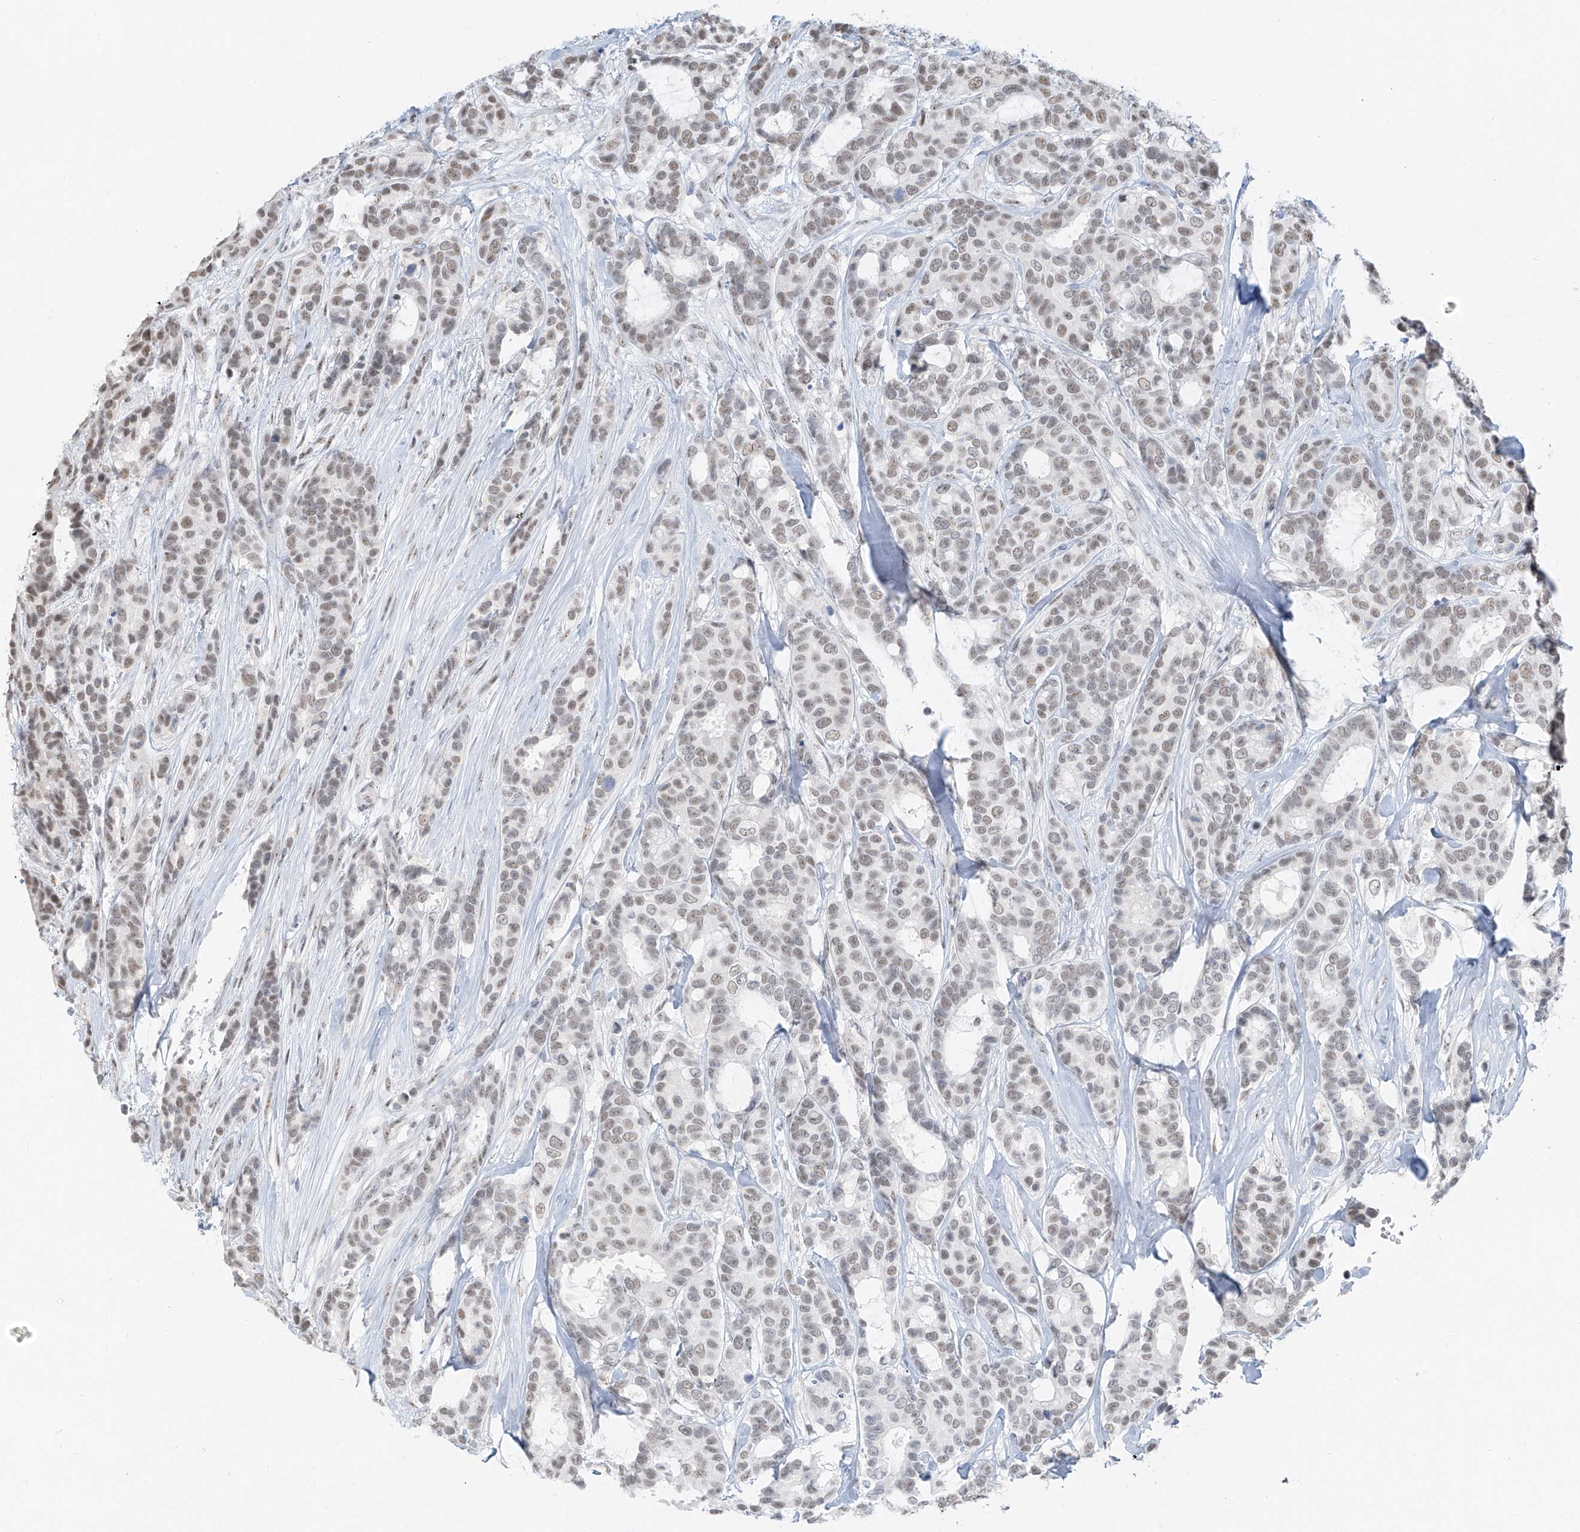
{"staining": {"intensity": "weak", "quantity": ">75%", "location": "nuclear"}, "tissue": "breast cancer", "cell_type": "Tumor cells", "image_type": "cancer", "snomed": [{"axis": "morphology", "description": "Duct carcinoma"}, {"axis": "topography", "description": "Breast"}], "caption": "Breast infiltrating ductal carcinoma stained for a protein displays weak nuclear positivity in tumor cells. The protein of interest is shown in brown color, while the nuclei are stained blue.", "gene": "PGC", "patient": {"sex": "female", "age": 87}}